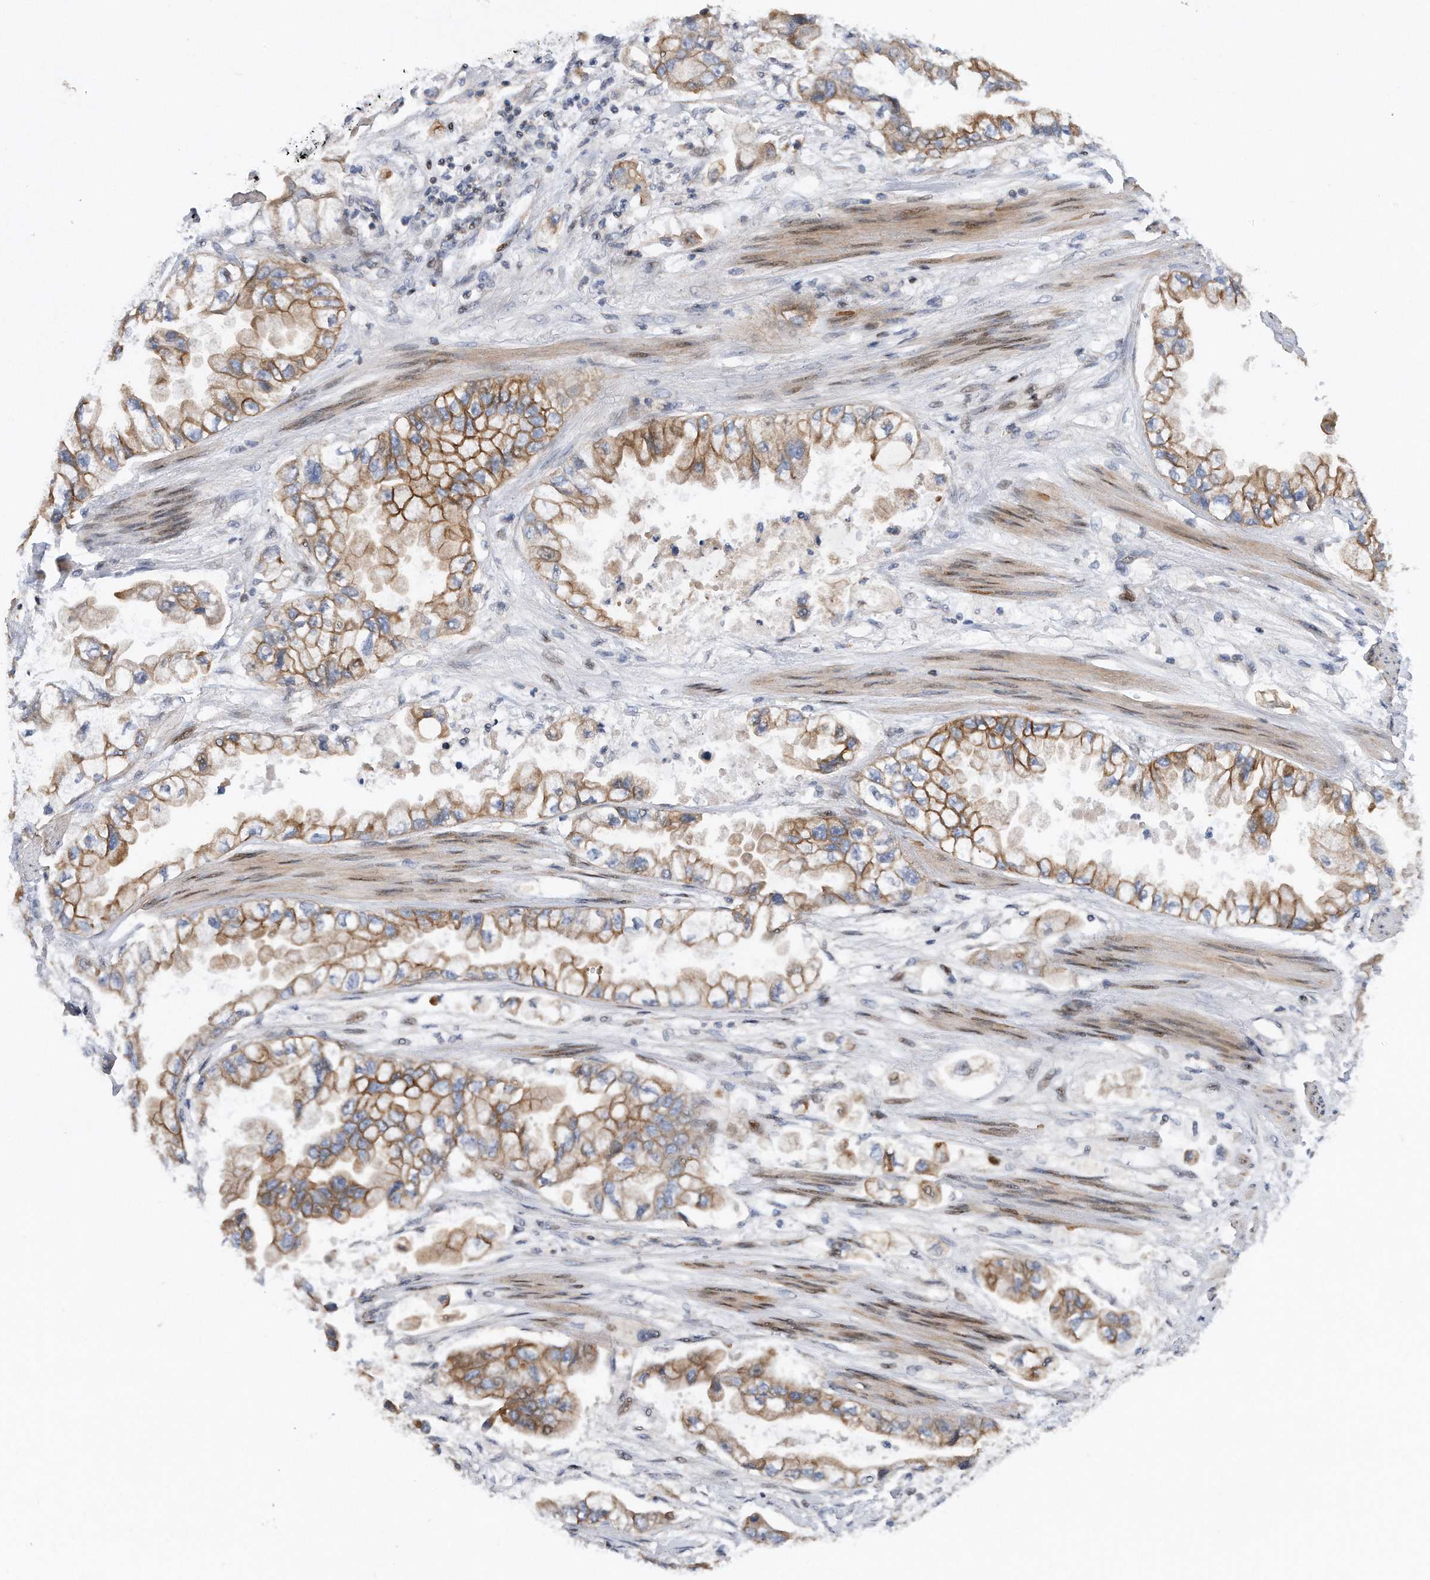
{"staining": {"intensity": "moderate", "quantity": "25%-75%", "location": "cytoplasmic/membranous"}, "tissue": "stomach cancer", "cell_type": "Tumor cells", "image_type": "cancer", "snomed": [{"axis": "morphology", "description": "Adenocarcinoma, NOS"}, {"axis": "topography", "description": "Stomach"}], "caption": "Immunohistochemistry (IHC) (DAB) staining of adenocarcinoma (stomach) demonstrates moderate cytoplasmic/membranous protein staining in about 25%-75% of tumor cells.", "gene": "CDH12", "patient": {"sex": "male", "age": 62}}